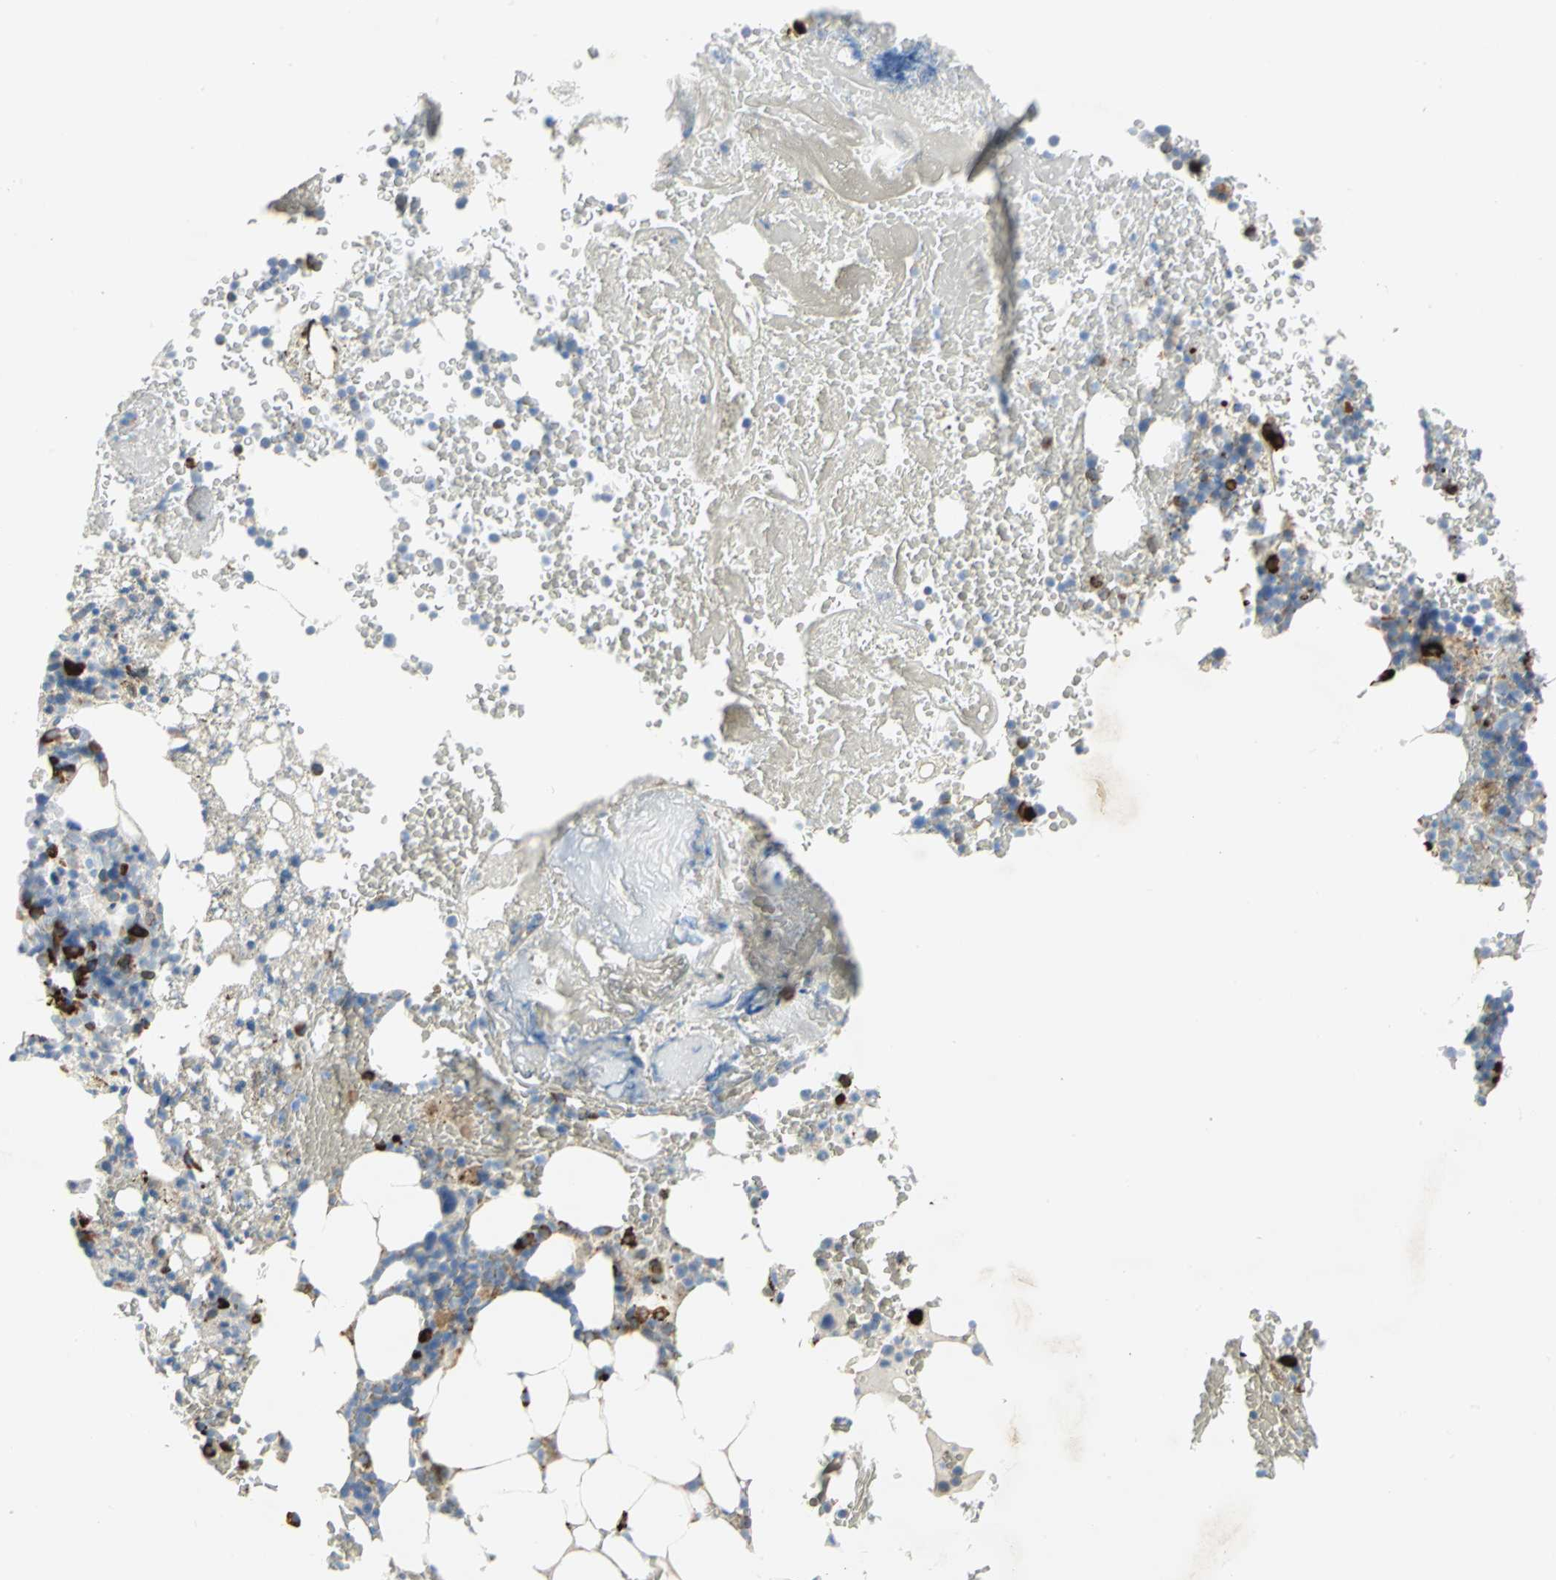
{"staining": {"intensity": "strong", "quantity": "<25%", "location": "cytoplasmic/membranous"}, "tissue": "bone marrow", "cell_type": "Hematopoietic cells", "image_type": "normal", "snomed": [{"axis": "morphology", "description": "Normal tissue, NOS"}, {"axis": "topography", "description": "Bone marrow"}], "caption": "Strong cytoplasmic/membranous expression is seen in approximately <25% of hematopoietic cells in unremarkable bone marrow. (Stains: DAB in brown, nuclei in blue, Microscopy: brightfield microscopy at high magnification).", "gene": "TULP4", "patient": {"sex": "female", "age": 66}}